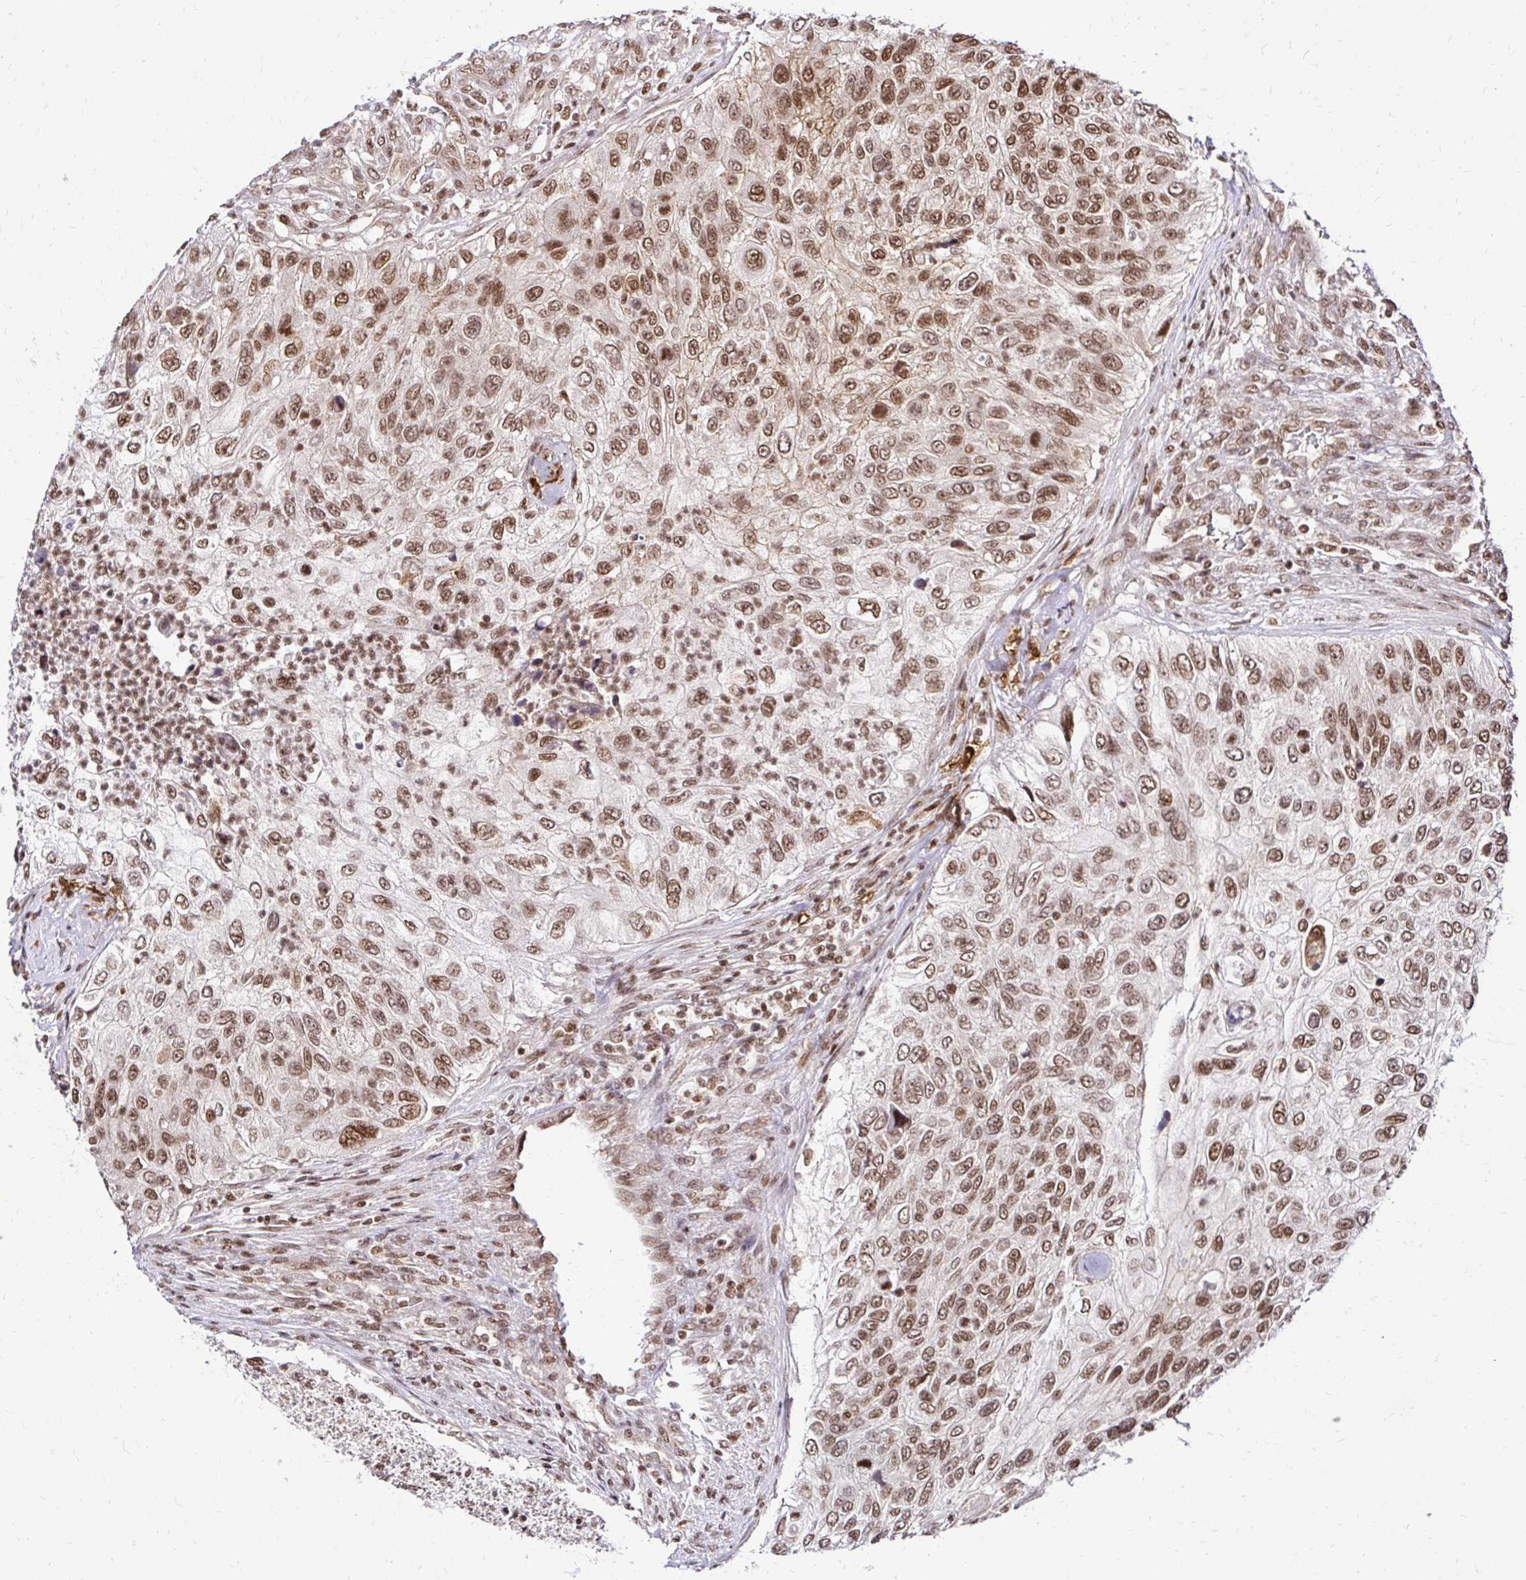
{"staining": {"intensity": "moderate", "quantity": ">75%", "location": "nuclear"}, "tissue": "urothelial cancer", "cell_type": "Tumor cells", "image_type": "cancer", "snomed": [{"axis": "morphology", "description": "Urothelial carcinoma, High grade"}, {"axis": "topography", "description": "Urinary bladder"}], "caption": "Urothelial carcinoma (high-grade) stained with a protein marker demonstrates moderate staining in tumor cells.", "gene": "GLYR1", "patient": {"sex": "female", "age": 60}}